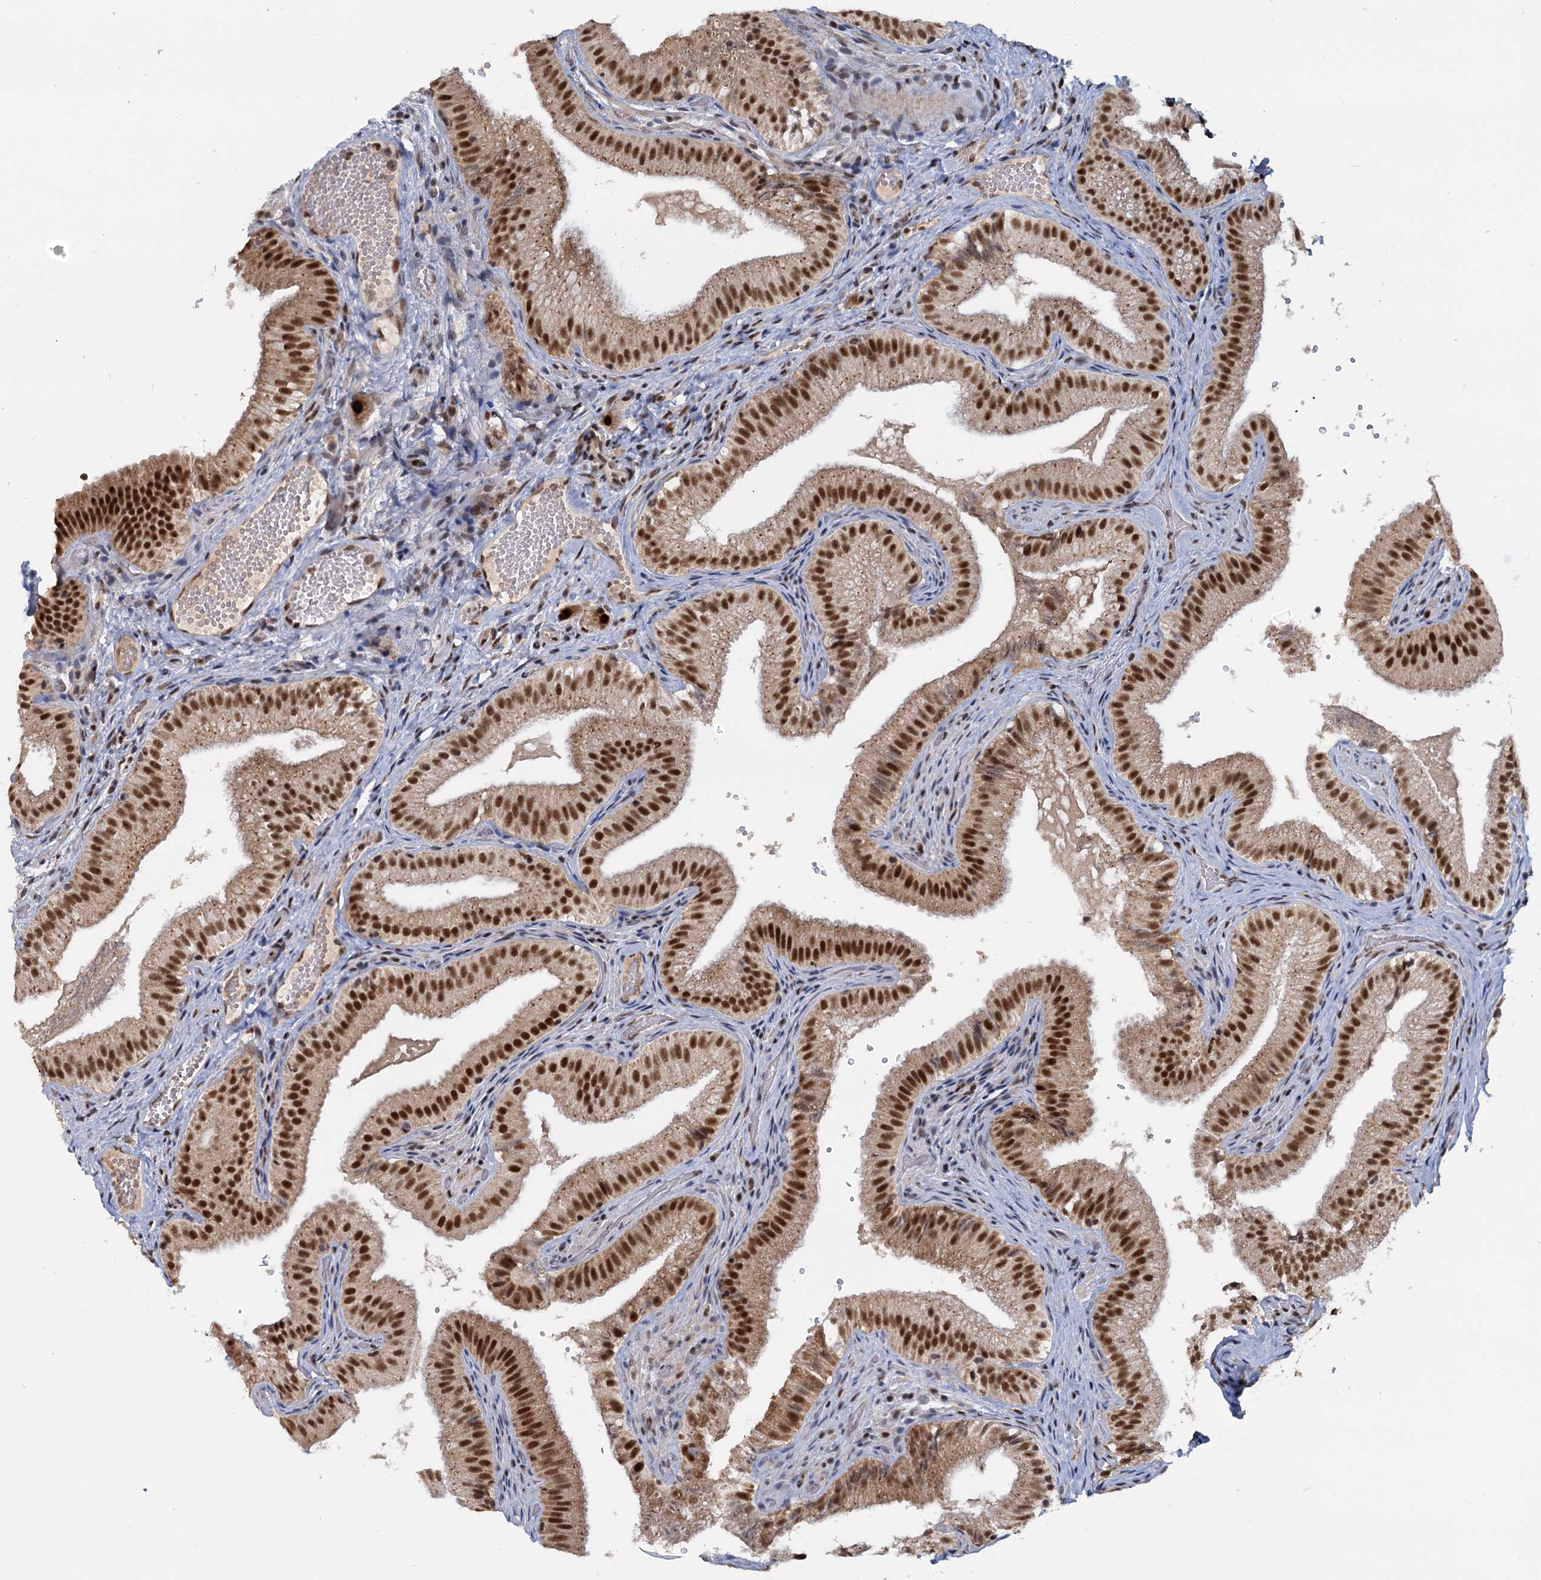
{"staining": {"intensity": "strong", "quantity": ">75%", "location": "nuclear"}, "tissue": "gallbladder", "cell_type": "Glandular cells", "image_type": "normal", "snomed": [{"axis": "morphology", "description": "Normal tissue, NOS"}, {"axis": "topography", "description": "Gallbladder"}], "caption": "Protein expression analysis of unremarkable gallbladder reveals strong nuclear staining in about >75% of glandular cells. The protein of interest is shown in brown color, while the nuclei are stained blue.", "gene": "WBP4", "patient": {"sex": "female", "age": 30}}